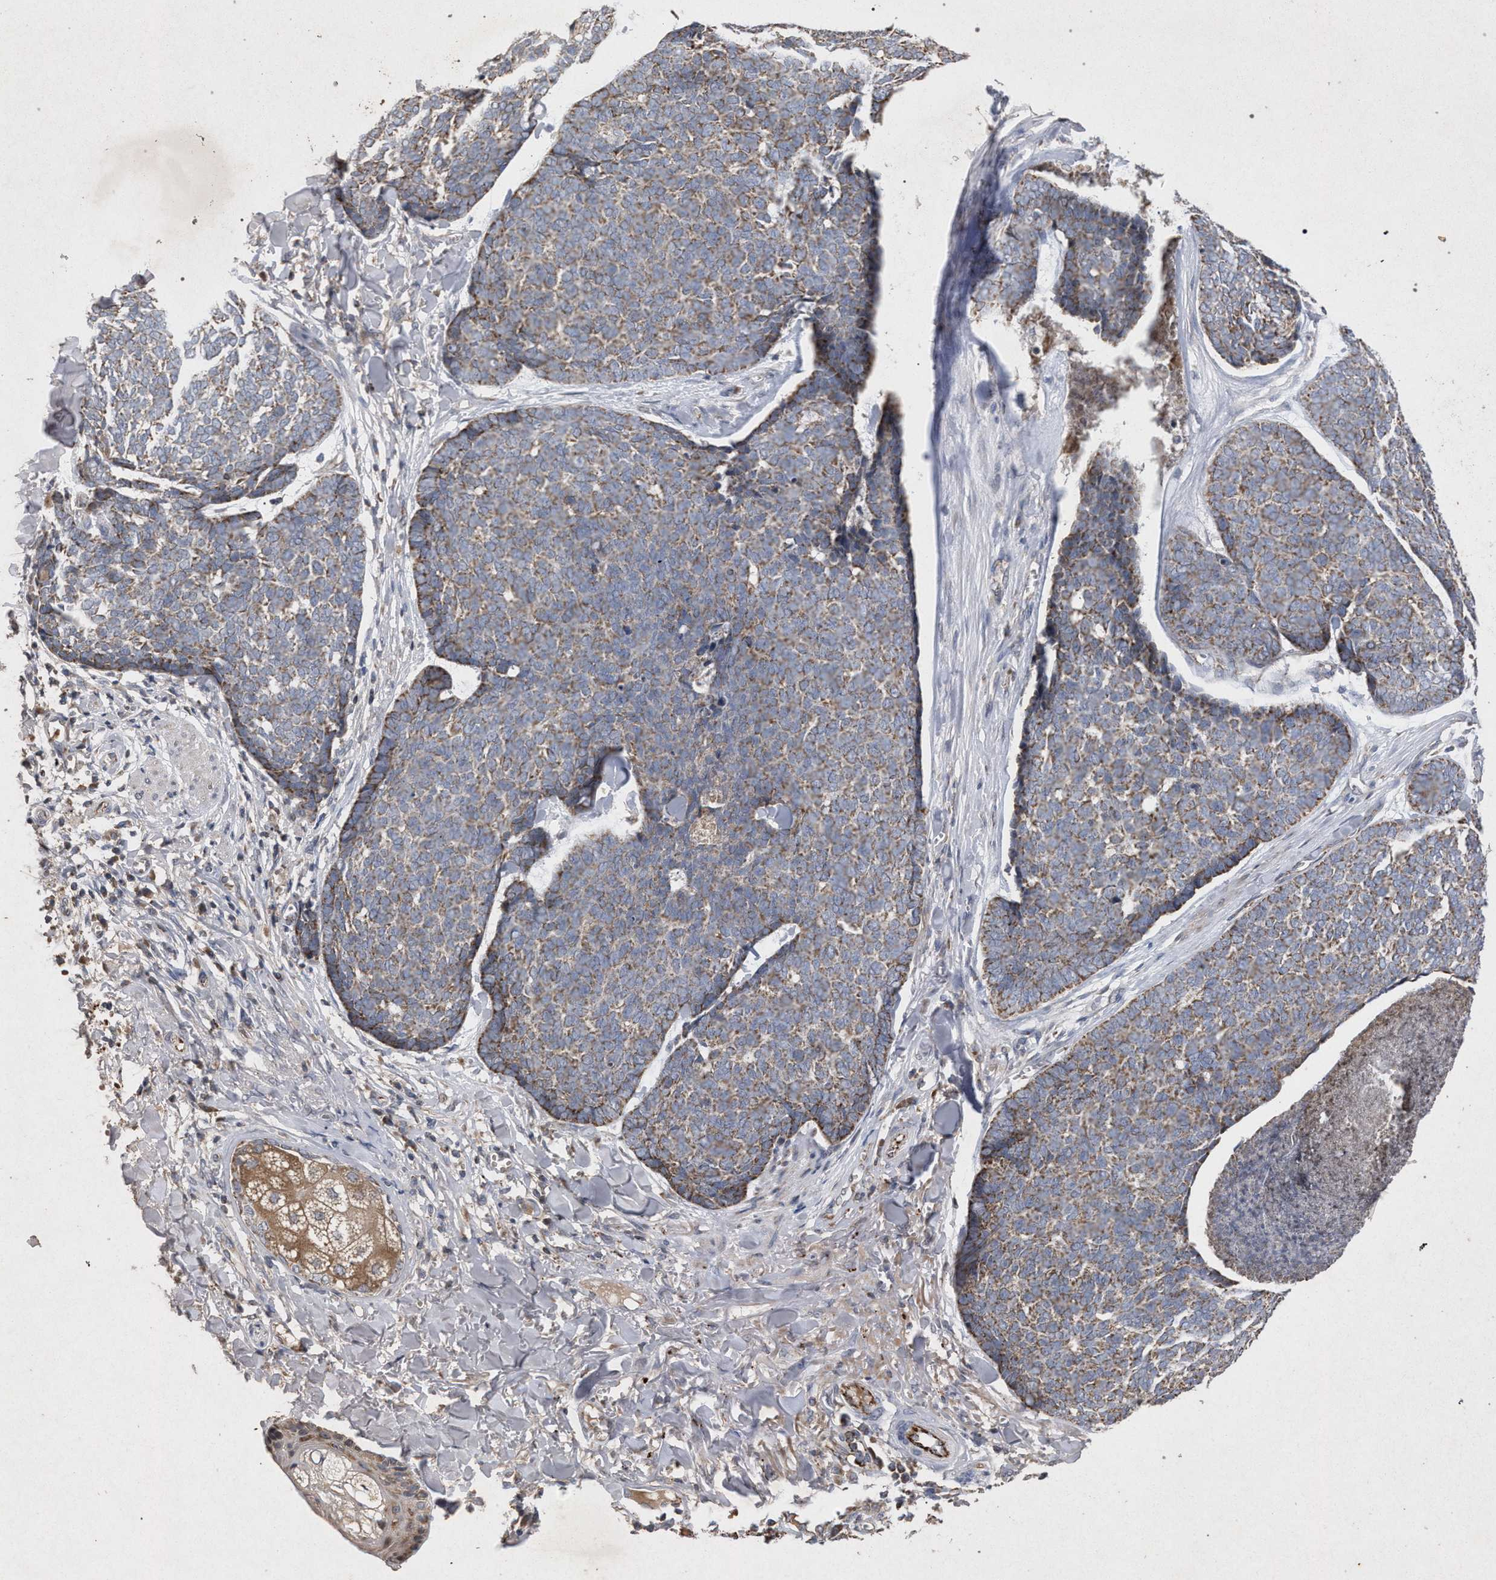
{"staining": {"intensity": "moderate", "quantity": ">75%", "location": "cytoplasmic/membranous"}, "tissue": "skin cancer", "cell_type": "Tumor cells", "image_type": "cancer", "snomed": [{"axis": "morphology", "description": "Basal cell carcinoma"}, {"axis": "topography", "description": "Skin"}], "caption": "The image demonstrates a brown stain indicating the presence of a protein in the cytoplasmic/membranous of tumor cells in skin cancer. (IHC, brightfield microscopy, high magnification).", "gene": "PKD2L1", "patient": {"sex": "male", "age": 84}}